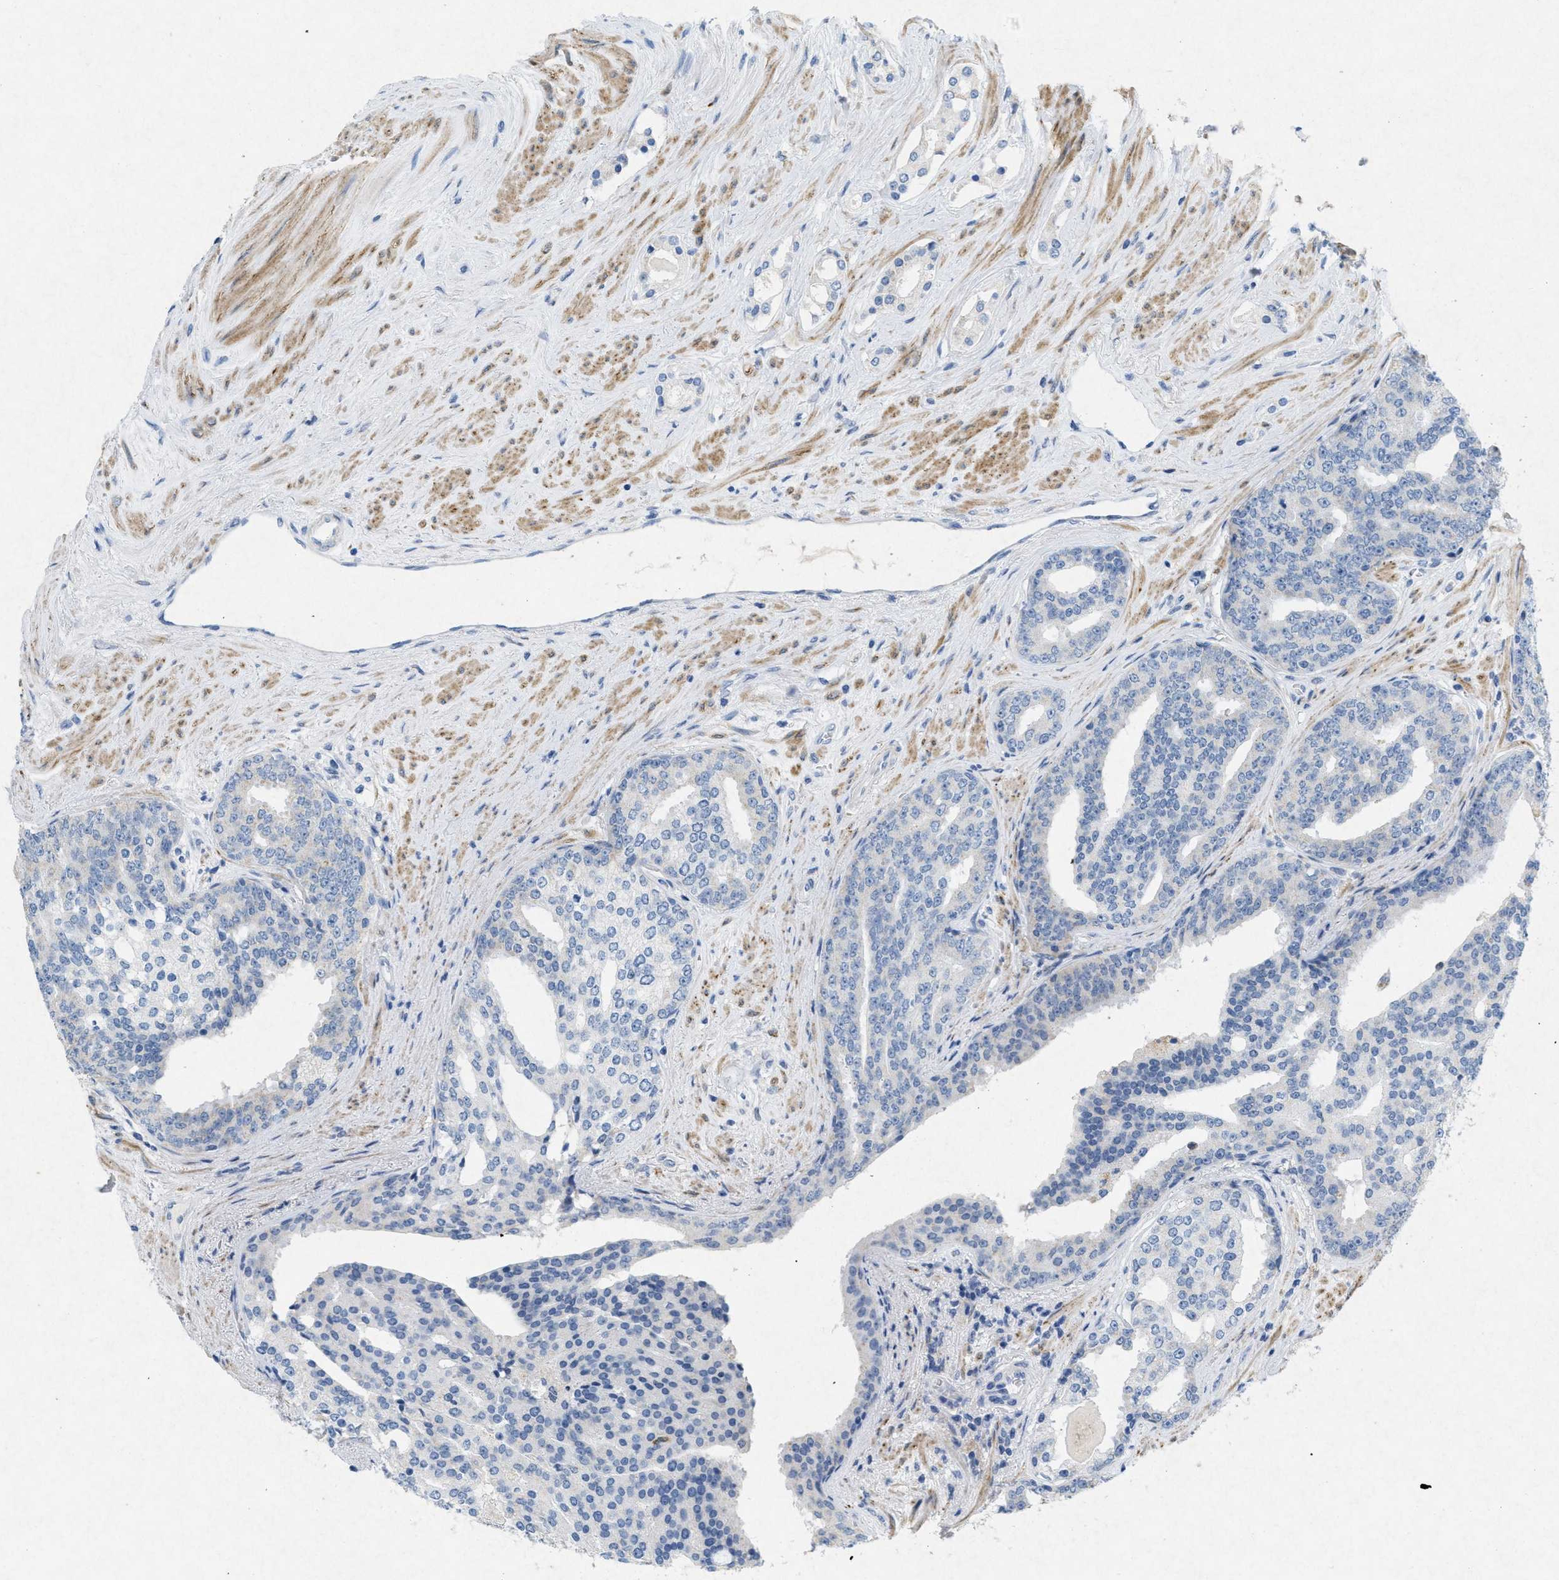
{"staining": {"intensity": "negative", "quantity": "none", "location": "none"}, "tissue": "prostate cancer", "cell_type": "Tumor cells", "image_type": "cancer", "snomed": [{"axis": "morphology", "description": "Adenocarcinoma, High grade"}, {"axis": "topography", "description": "Prostate"}], "caption": "This is an immunohistochemistry (IHC) micrograph of human high-grade adenocarcinoma (prostate). There is no positivity in tumor cells.", "gene": "TASOR", "patient": {"sex": "male", "age": 71}}